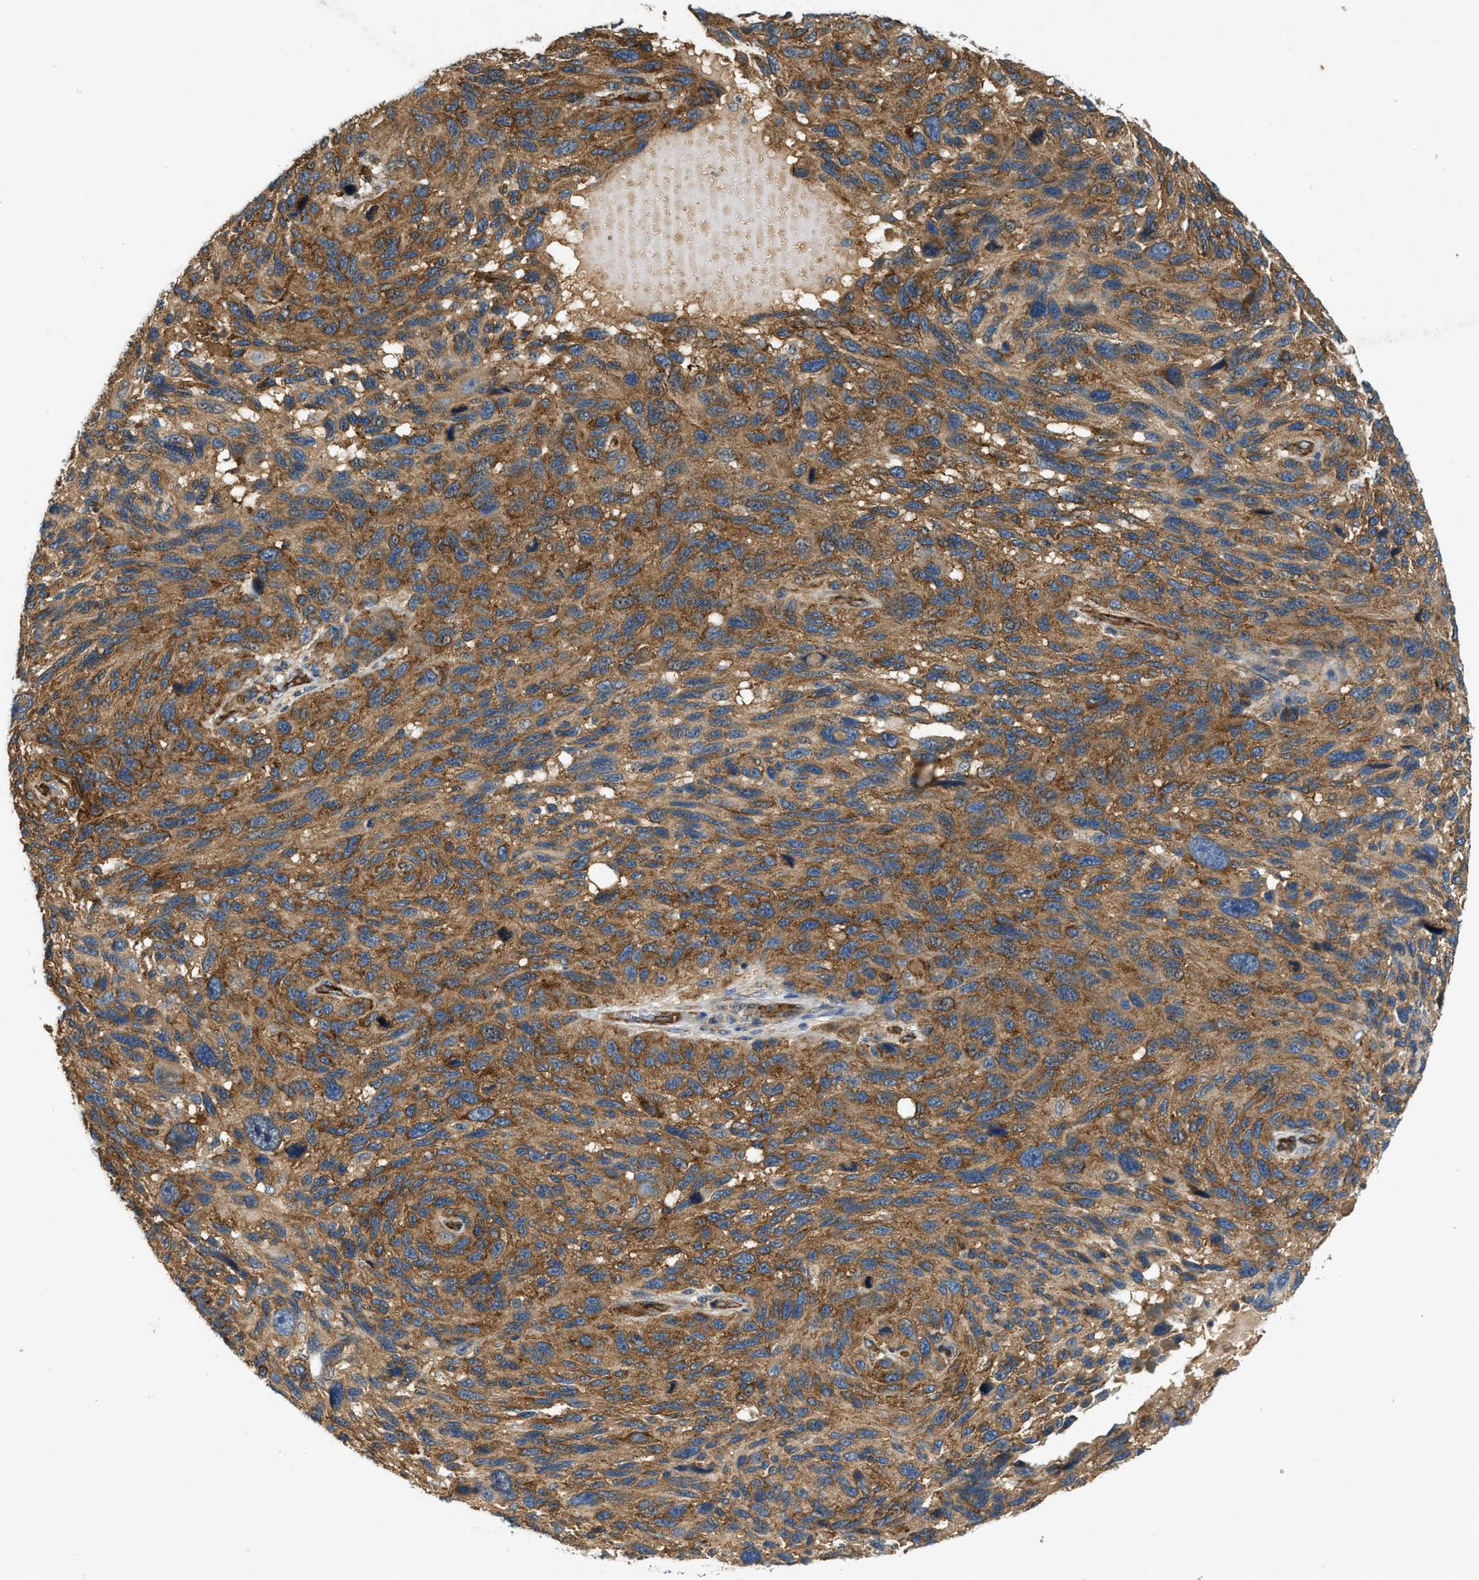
{"staining": {"intensity": "moderate", "quantity": ">75%", "location": "cytoplasmic/membranous"}, "tissue": "melanoma", "cell_type": "Tumor cells", "image_type": "cancer", "snomed": [{"axis": "morphology", "description": "Malignant melanoma, NOS"}, {"axis": "topography", "description": "Skin"}], "caption": "Melanoma tissue demonstrates moderate cytoplasmic/membranous expression in approximately >75% of tumor cells, visualized by immunohistochemistry.", "gene": "HIP1", "patient": {"sex": "male", "age": 53}}